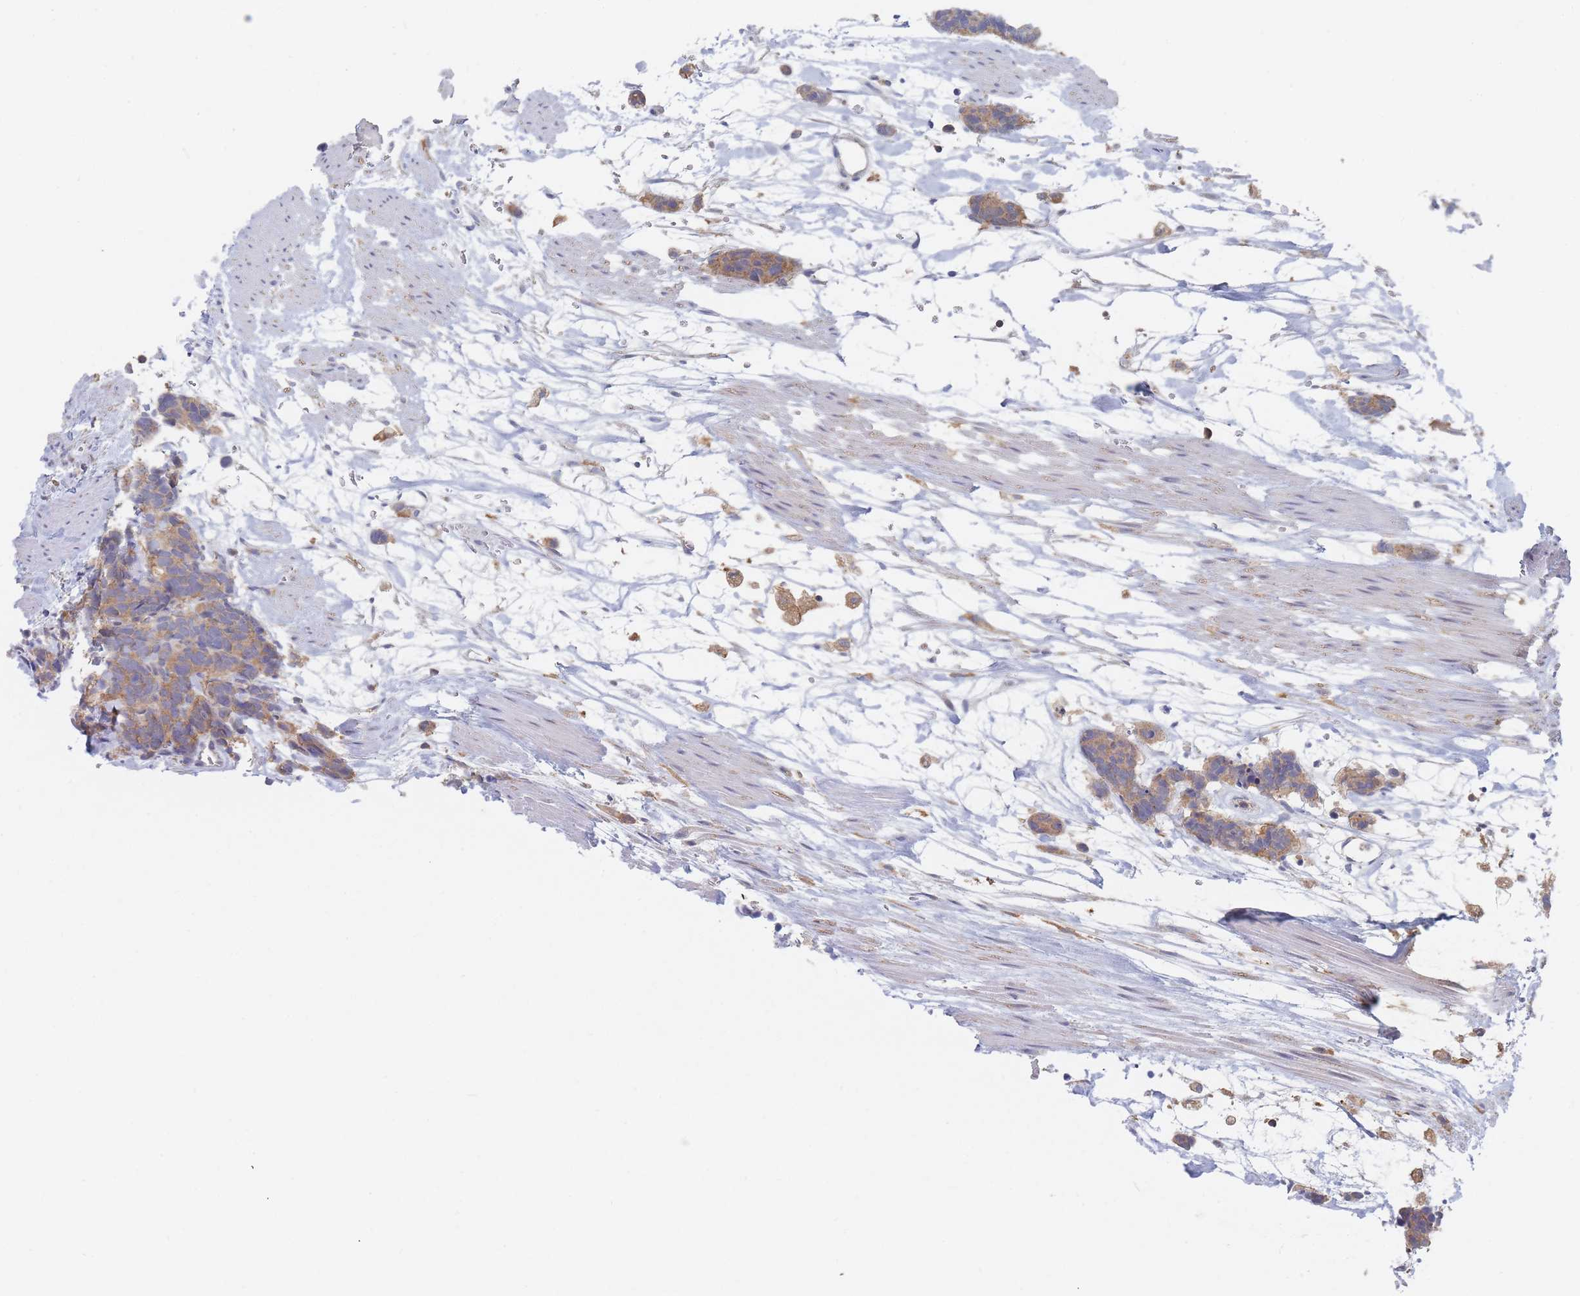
{"staining": {"intensity": "moderate", "quantity": ">75%", "location": "cytoplasmic/membranous"}, "tissue": "carcinoid", "cell_type": "Tumor cells", "image_type": "cancer", "snomed": [{"axis": "morphology", "description": "Carcinoma, NOS"}, {"axis": "morphology", "description": "Carcinoid, malignant, NOS"}, {"axis": "topography", "description": "Prostate"}], "caption": "Immunohistochemical staining of human carcinoid reveals moderate cytoplasmic/membranous protein staining in about >75% of tumor cells.", "gene": "PPP6C", "patient": {"sex": "male", "age": 57}}